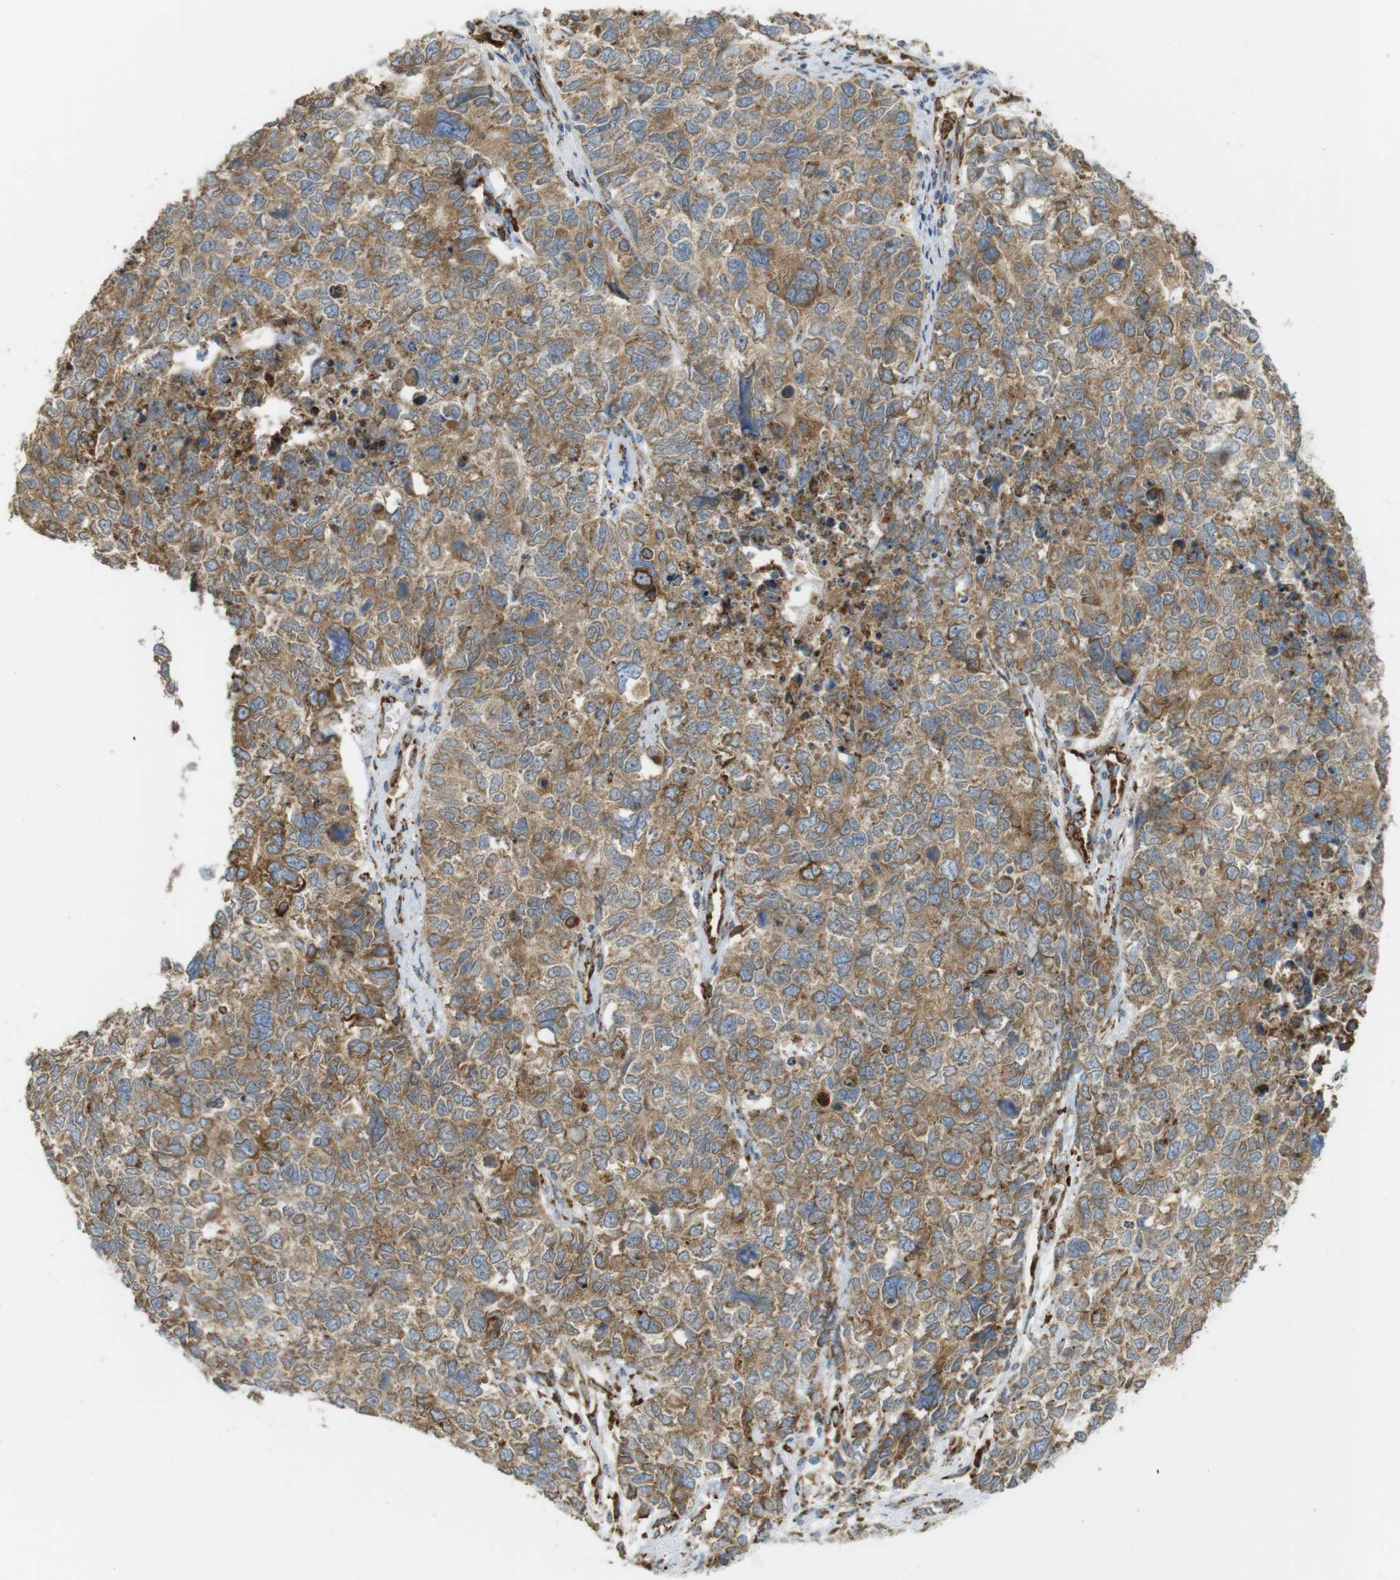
{"staining": {"intensity": "moderate", "quantity": ">75%", "location": "cytoplasmic/membranous"}, "tissue": "cervical cancer", "cell_type": "Tumor cells", "image_type": "cancer", "snomed": [{"axis": "morphology", "description": "Squamous cell carcinoma, NOS"}, {"axis": "topography", "description": "Cervix"}], "caption": "Immunohistochemistry histopathology image of neoplastic tissue: squamous cell carcinoma (cervical) stained using immunohistochemistry (IHC) reveals medium levels of moderate protein expression localized specifically in the cytoplasmic/membranous of tumor cells, appearing as a cytoplasmic/membranous brown color.", "gene": "MBOAT2", "patient": {"sex": "female", "age": 63}}